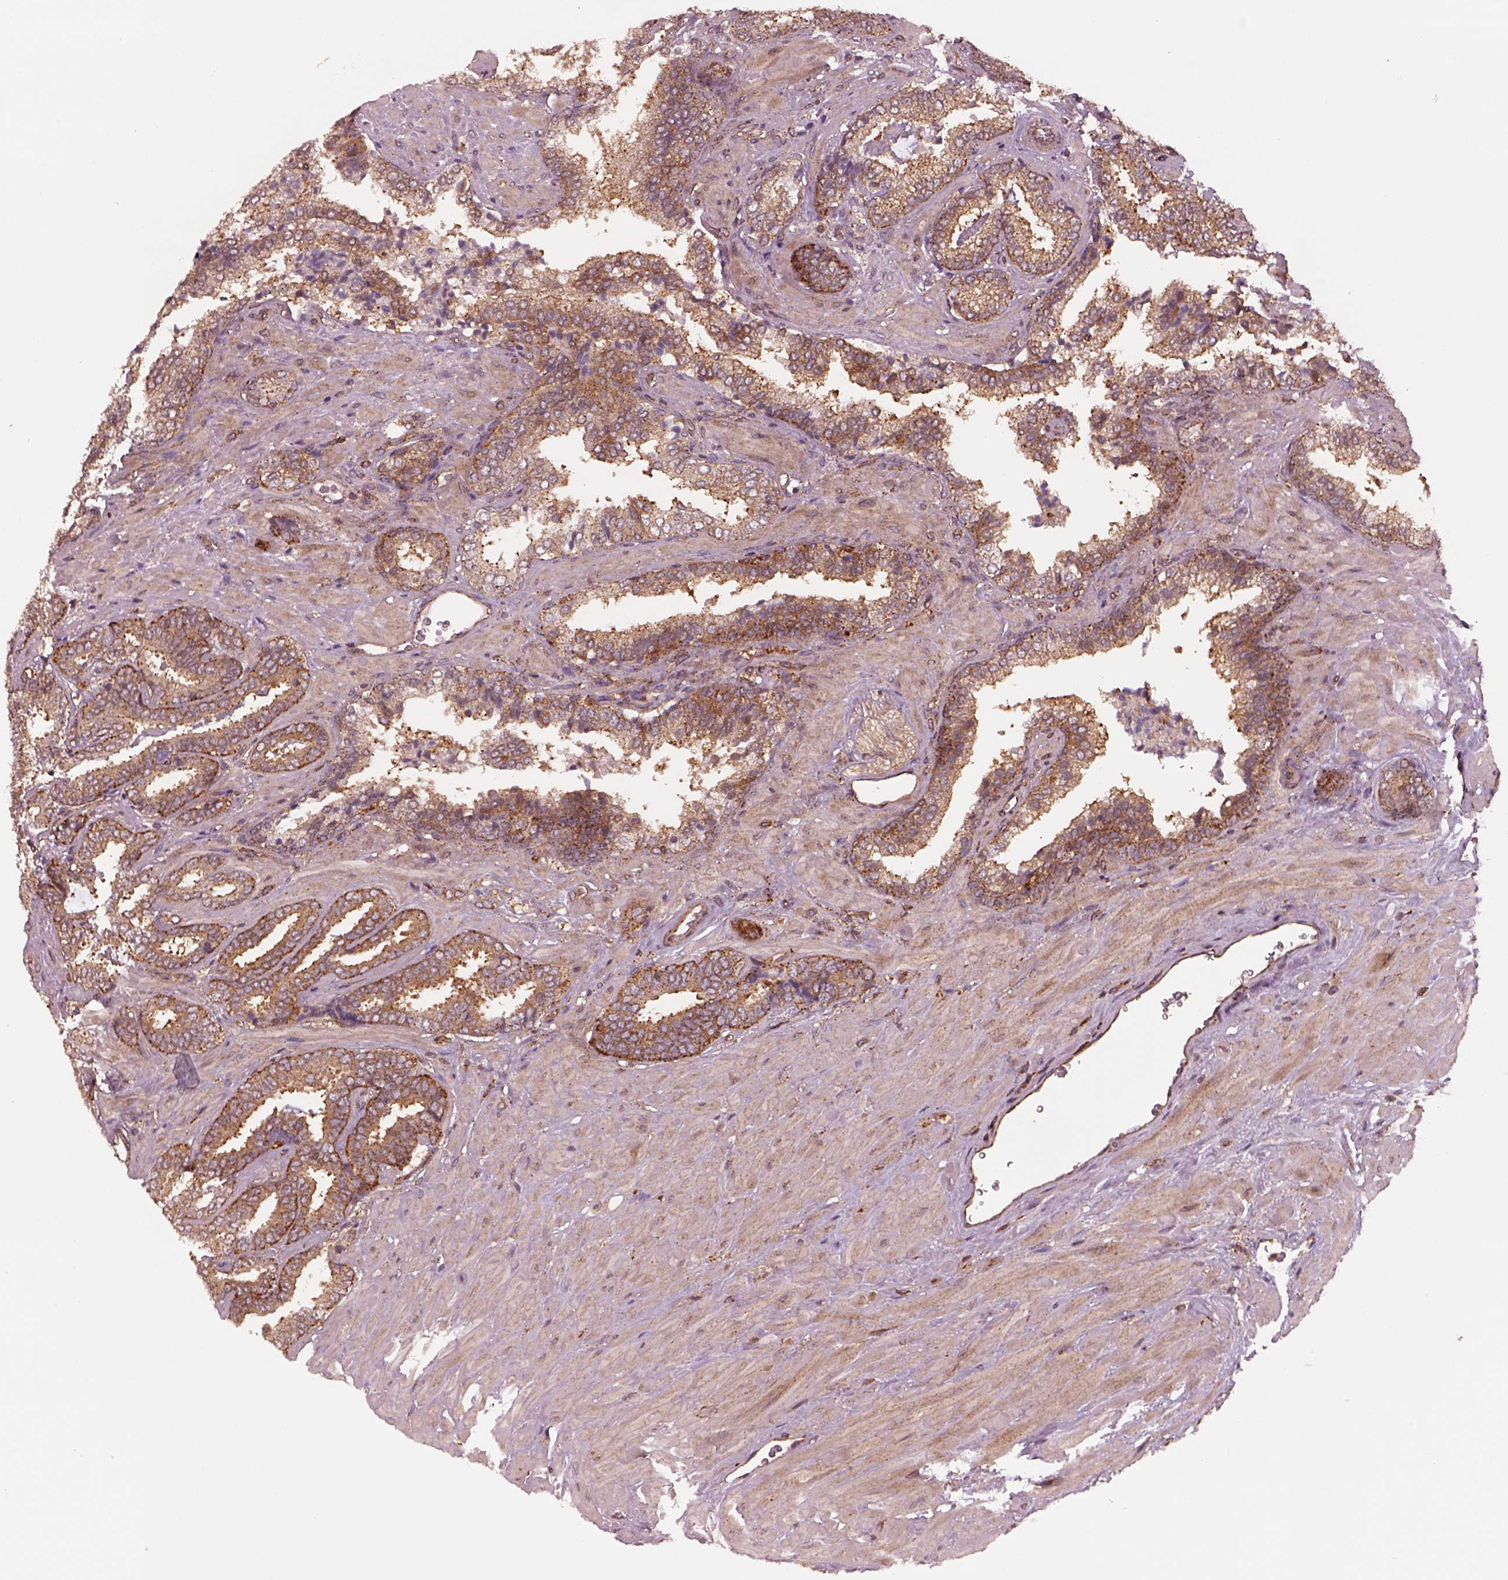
{"staining": {"intensity": "moderate", "quantity": ">75%", "location": "cytoplasmic/membranous"}, "tissue": "prostate cancer", "cell_type": "Tumor cells", "image_type": "cancer", "snomed": [{"axis": "morphology", "description": "Adenocarcinoma, Low grade"}, {"axis": "topography", "description": "Prostate"}], "caption": "Protein staining demonstrates moderate cytoplasmic/membranous positivity in approximately >75% of tumor cells in adenocarcinoma (low-grade) (prostate). (Brightfield microscopy of DAB IHC at high magnification).", "gene": "WASHC2A", "patient": {"sex": "male", "age": 61}}